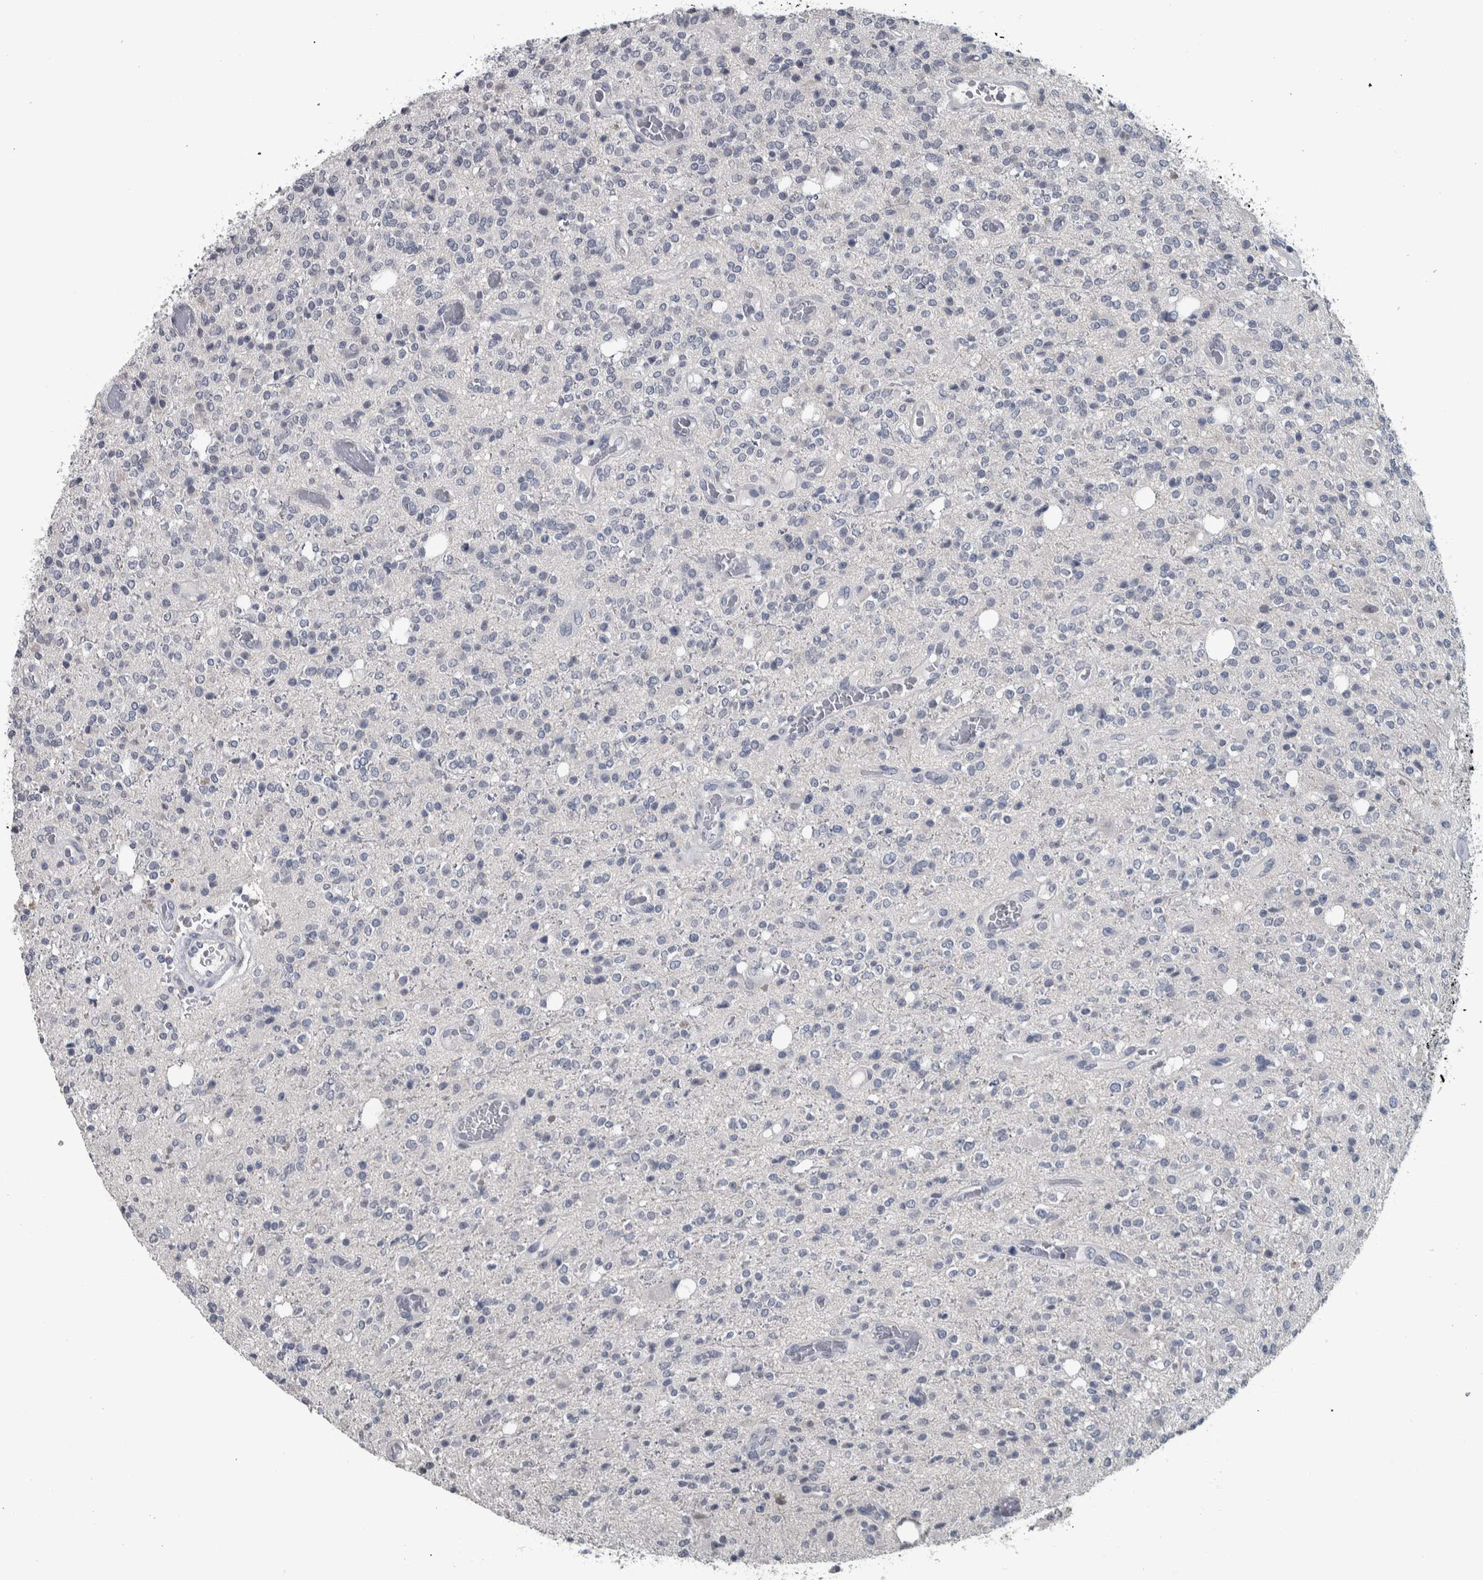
{"staining": {"intensity": "negative", "quantity": "none", "location": "none"}, "tissue": "glioma", "cell_type": "Tumor cells", "image_type": "cancer", "snomed": [{"axis": "morphology", "description": "Glioma, malignant, High grade"}, {"axis": "topography", "description": "Brain"}], "caption": "Micrograph shows no significant protein staining in tumor cells of malignant glioma (high-grade).", "gene": "CAVIN4", "patient": {"sex": "male", "age": 34}}